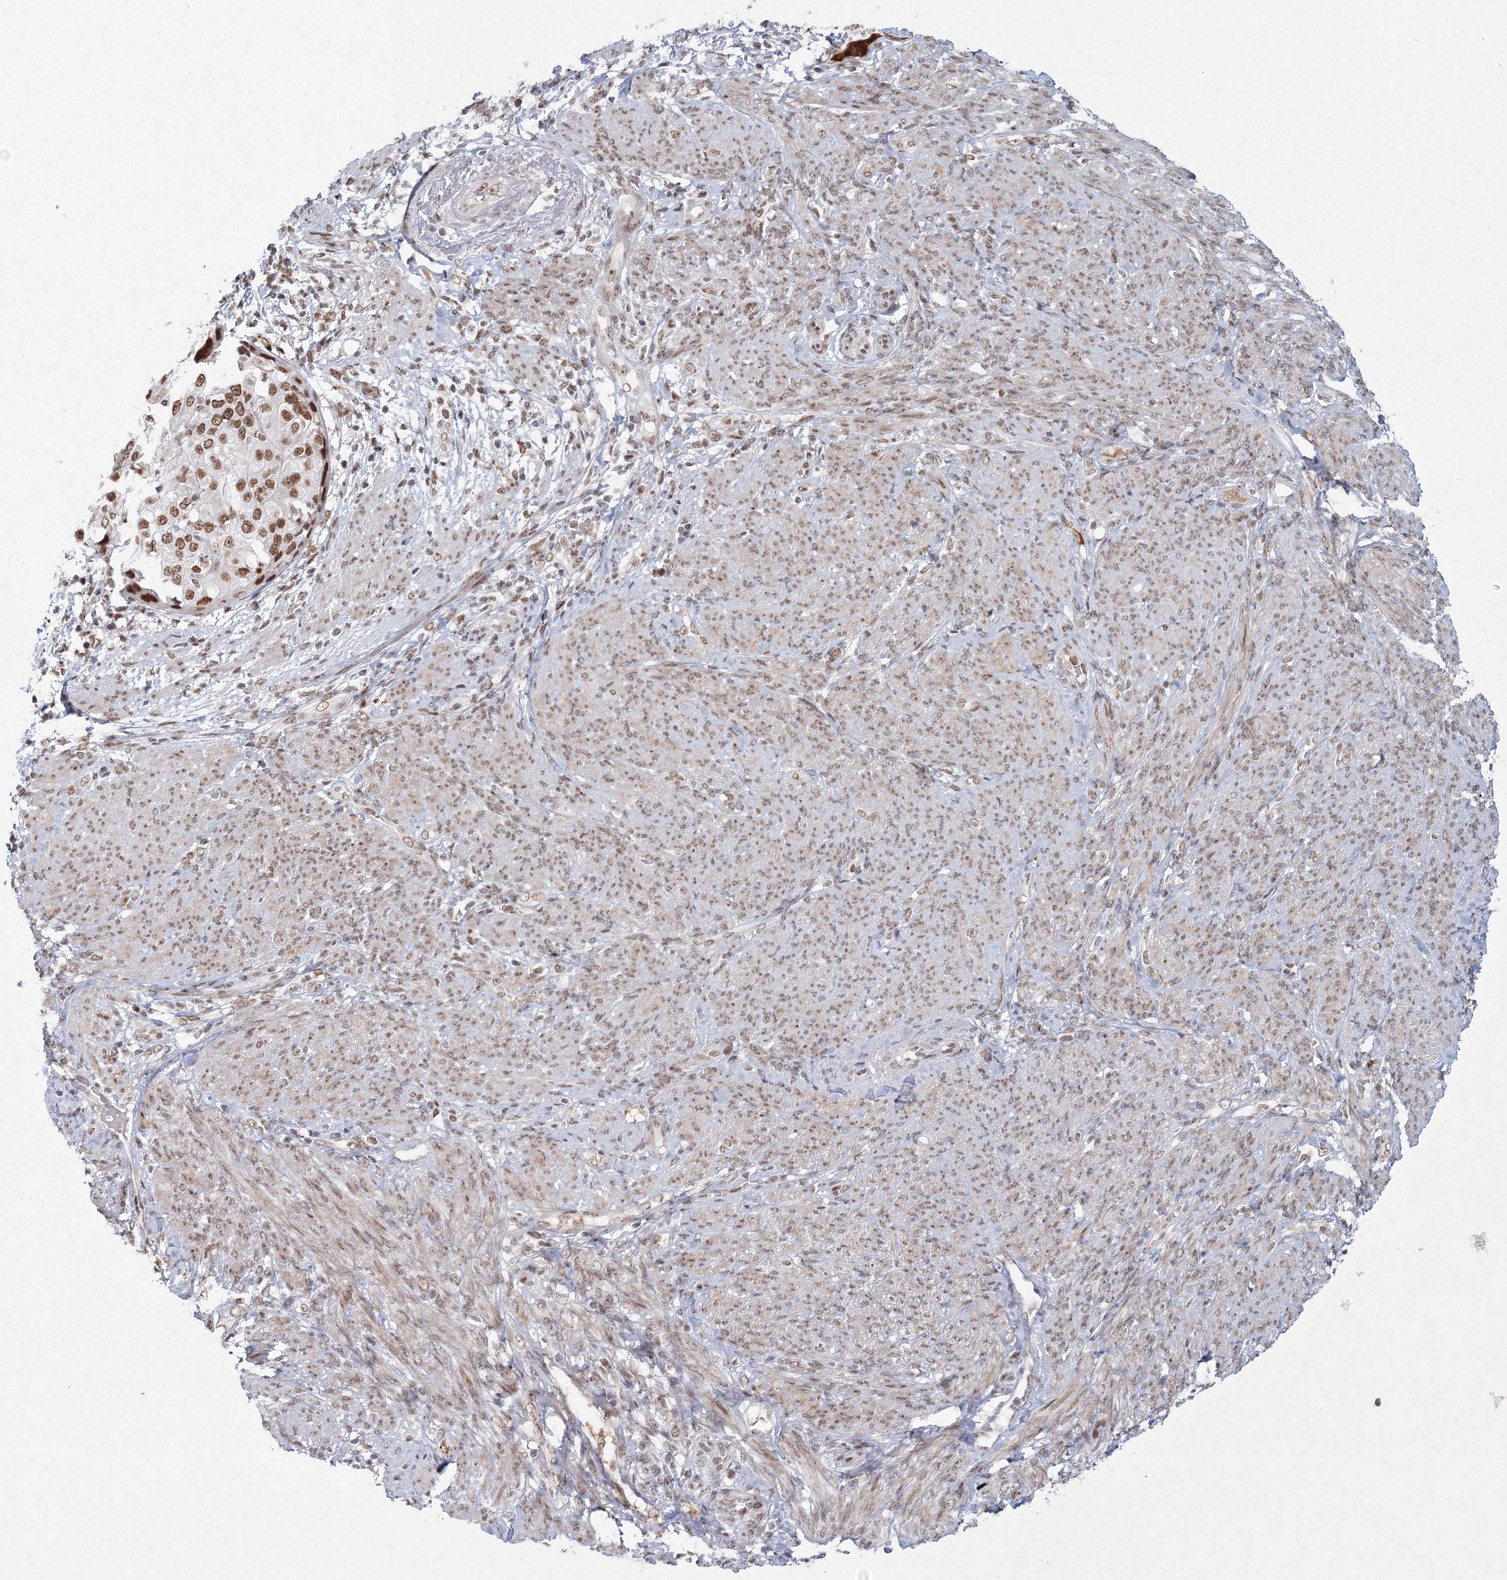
{"staining": {"intensity": "moderate", "quantity": ">75%", "location": "nuclear"}, "tissue": "endometrial cancer", "cell_type": "Tumor cells", "image_type": "cancer", "snomed": [{"axis": "morphology", "description": "Adenocarcinoma, NOS"}, {"axis": "topography", "description": "Endometrium"}], "caption": "Endometrial cancer stained with a protein marker shows moderate staining in tumor cells.", "gene": "C3orf33", "patient": {"sex": "female", "age": 85}}